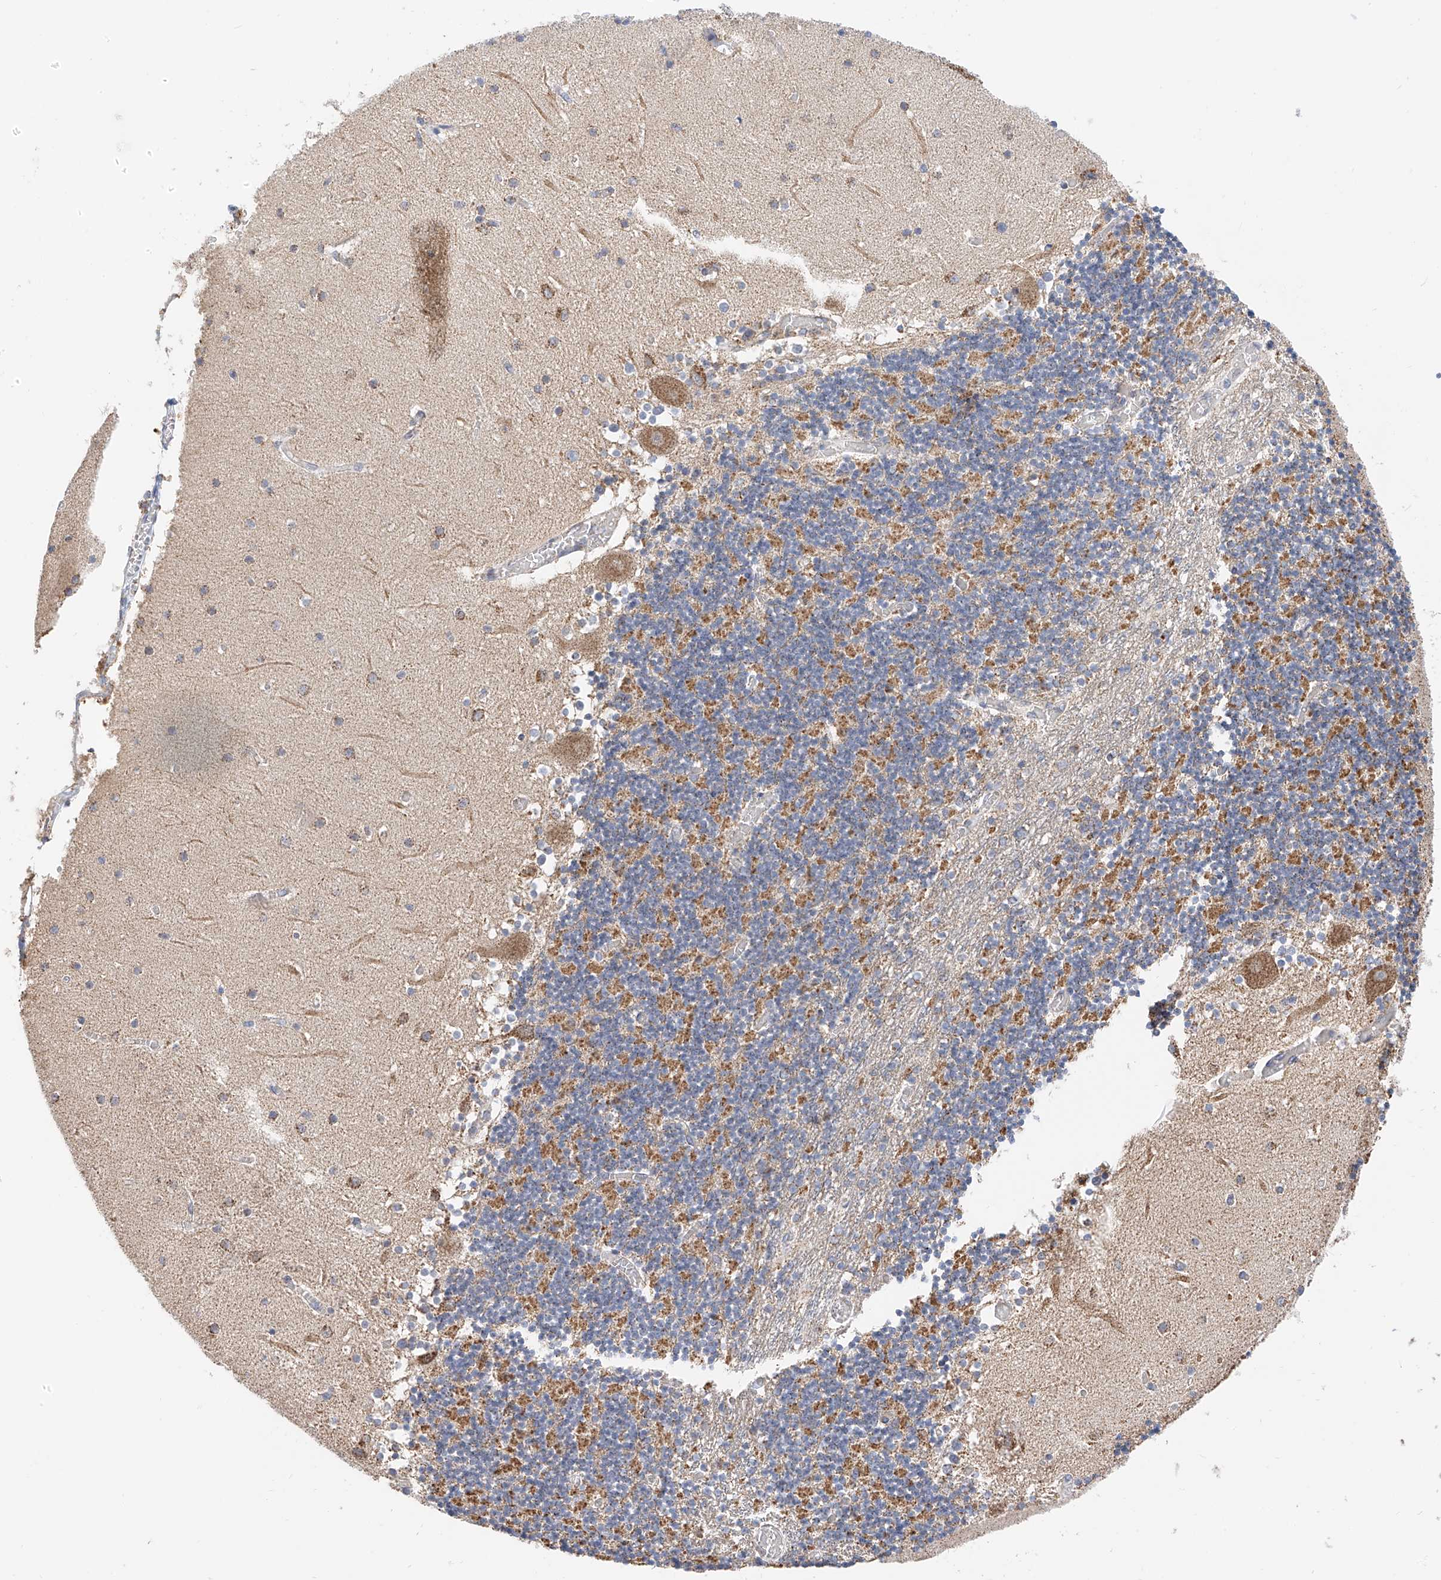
{"staining": {"intensity": "moderate", "quantity": "25%-75%", "location": "cytoplasmic/membranous"}, "tissue": "cerebellum", "cell_type": "Cells in granular layer", "image_type": "normal", "snomed": [{"axis": "morphology", "description": "Normal tissue, NOS"}, {"axis": "topography", "description": "Cerebellum"}], "caption": "A high-resolution photomicrograph shows immunohistochemistry (IHC) staining of benign cerebellum, which exhibits moderate cytoplasmic/membranous positivity in approximately 25%-75% of cells in granular layer. The staining is performed using DAB (3,3'-diaminobenzidine) brown chromogen to label protein expression. The nuclei are counter-stained blue using hematoxylin.", "gene": "NALCN", "patient": {"sex": "female", "age": 28}}